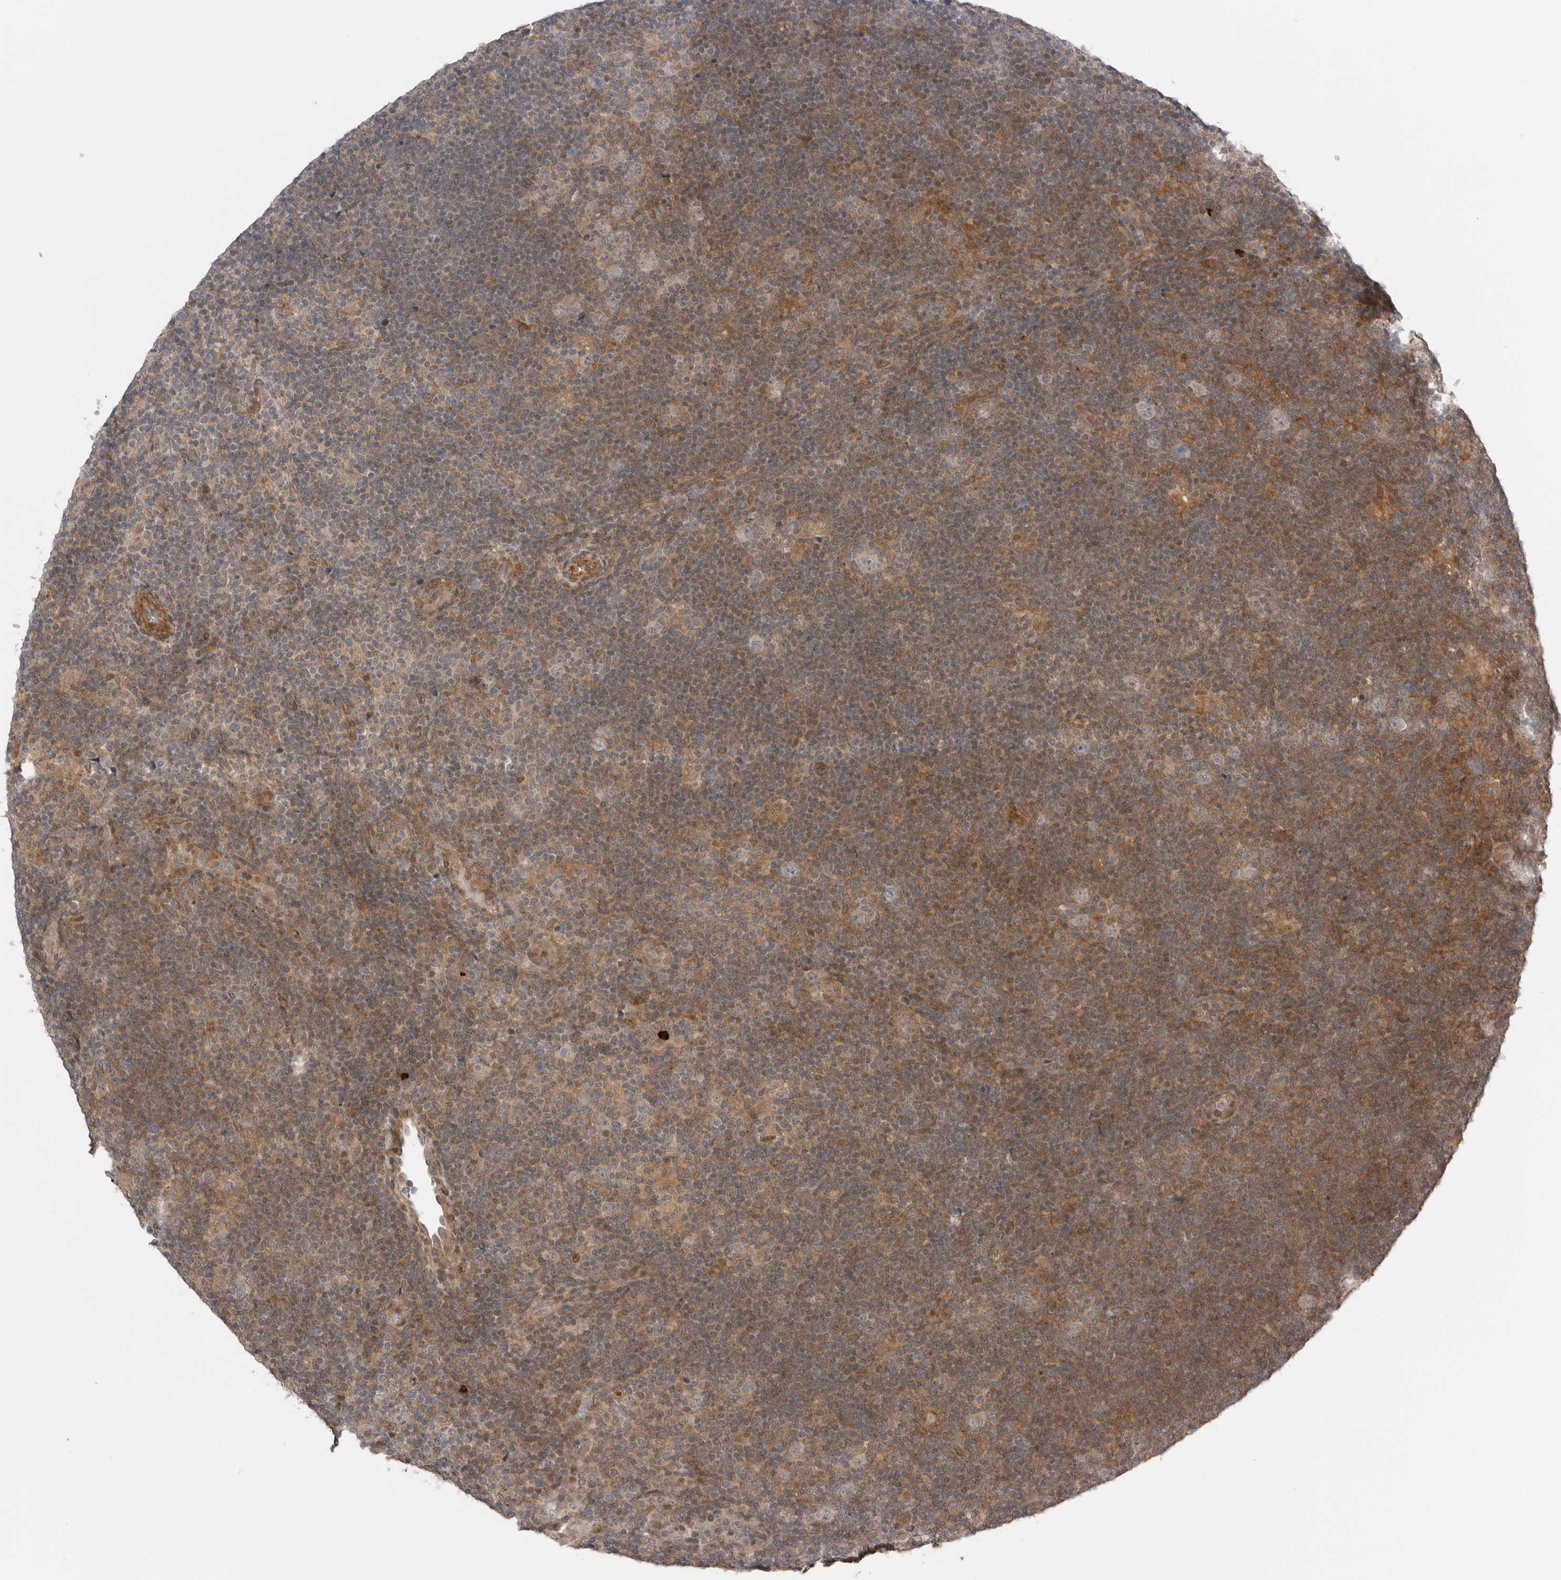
{"staining": {"intensity": "negative", "quantity": "none", "location": "none"}, "tissue": "lymphoma", "cell_type": "Tumor cells", "image_type": "cancer", "snomed": [{"axis": "morphology", "description": "Hodgkin's disease, NOS"}, {"axis": "topography", "description": "Lymph node"}], "caption": "Image shows no protein expression in tumor cells of lymphoma tissue.", "gene": "PEAK1", "patient": {"sex": "female", "age": 57}}